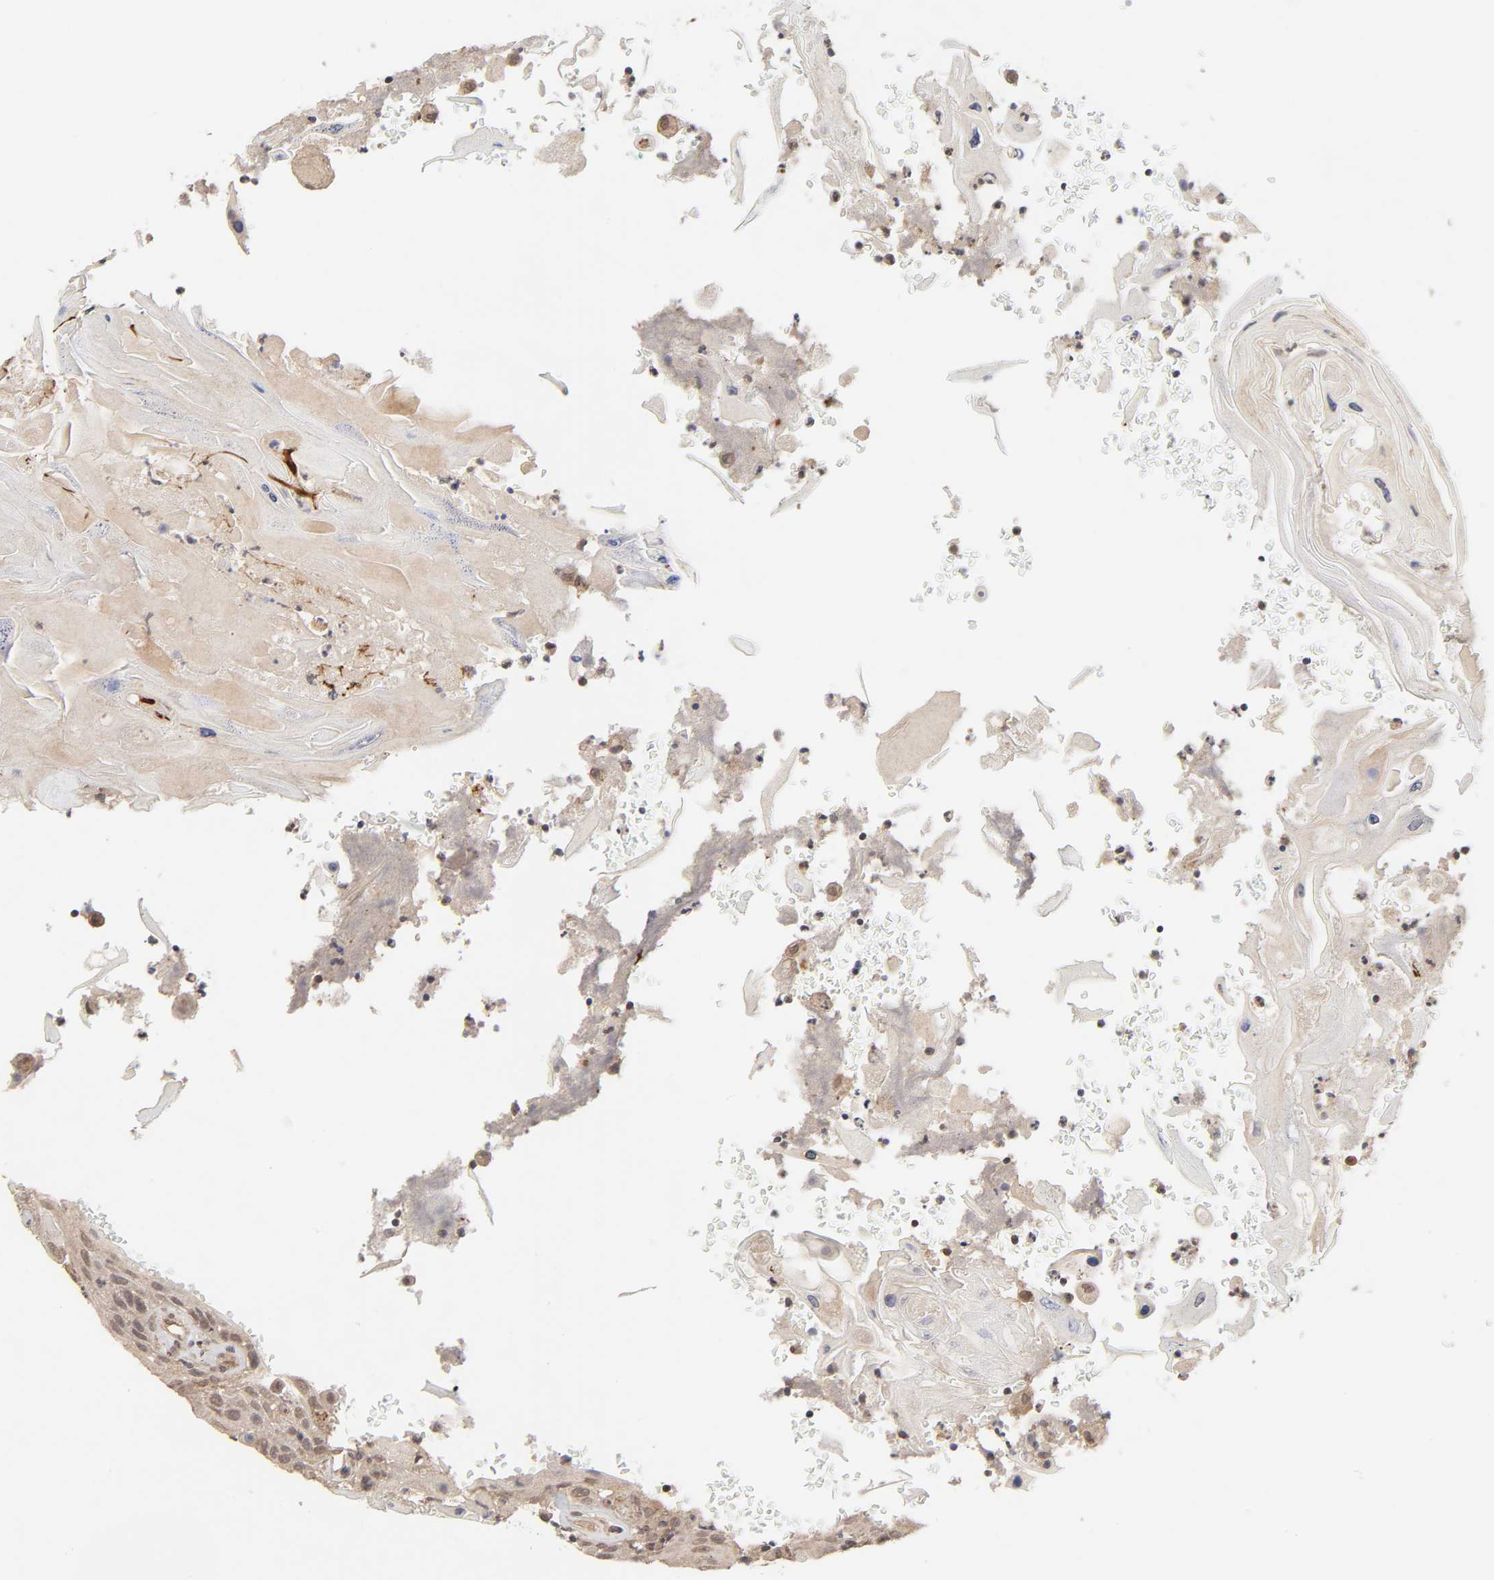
{"staining": {"intensity": "weak", "quantity": "25%-75%", "location": "cytoplasmic/membranous"}, "tissue": "head and neck cancer", "cell_type": "Tumor cells", "image_type": "cancer", "snomed": [{"axis": "morphology", "description": "Squamous cell carcinoma, NOS"}, {"axis": "topography", "description": "Oral tissue"}, {"axis": "topography", "description": "Head-Neck"}], "caption": "High-magnification brightfield microscopy of head and neck cancer (squamous cell carcinoma) stained with DAB (brown) and counterstained with hematoxylin (blue). tumor cells exhibit weak cytoplasmic/membranous staining is seen in approximately25%-75% of cells.", "gene": "MAPK1", "patient": {"sex": "female", "age": 76}}